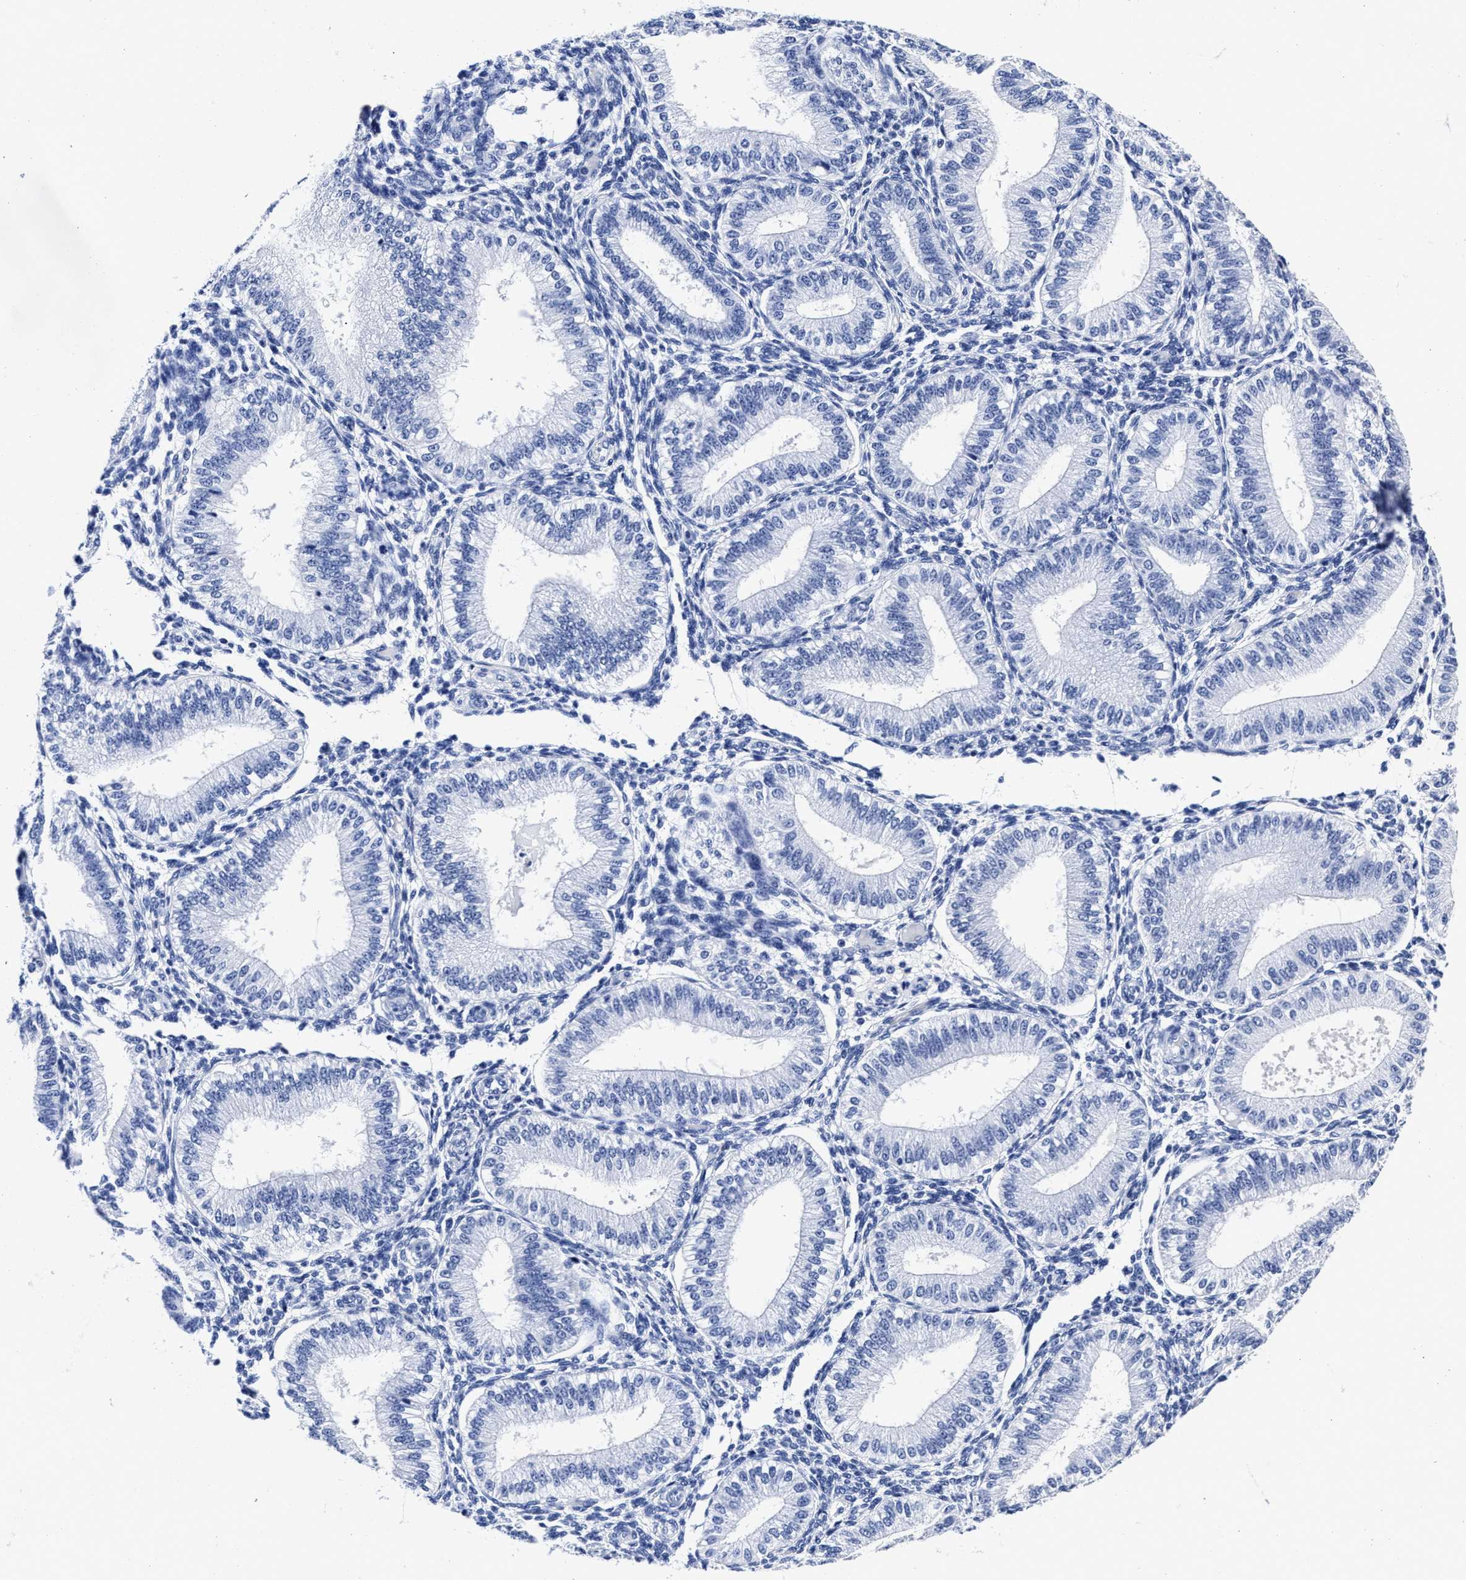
{"staining": {"intensity": "negative", "quantity": "none", "location": "none"}, "tissue": "endometrium", "cell_type": "Cells in endometrial stroma", "image_type": "normal", "snomed": [{"axis": "morphology", "description": "Normal tissue, NOS"}, {"axis": "topography", "description": "Endometrium"}], "caption": "Benign endometrium was stained to show a protein in brown. There is no significant positivity in cells in endometrial stroma. The staining is performed using DAB (3,3'-diaminobenzidine) brown chromogen with nuclei counter-stained in using hematoxylin.", "gene": "LRRC8E", "patient": {"sex": "female", "age": 39}}